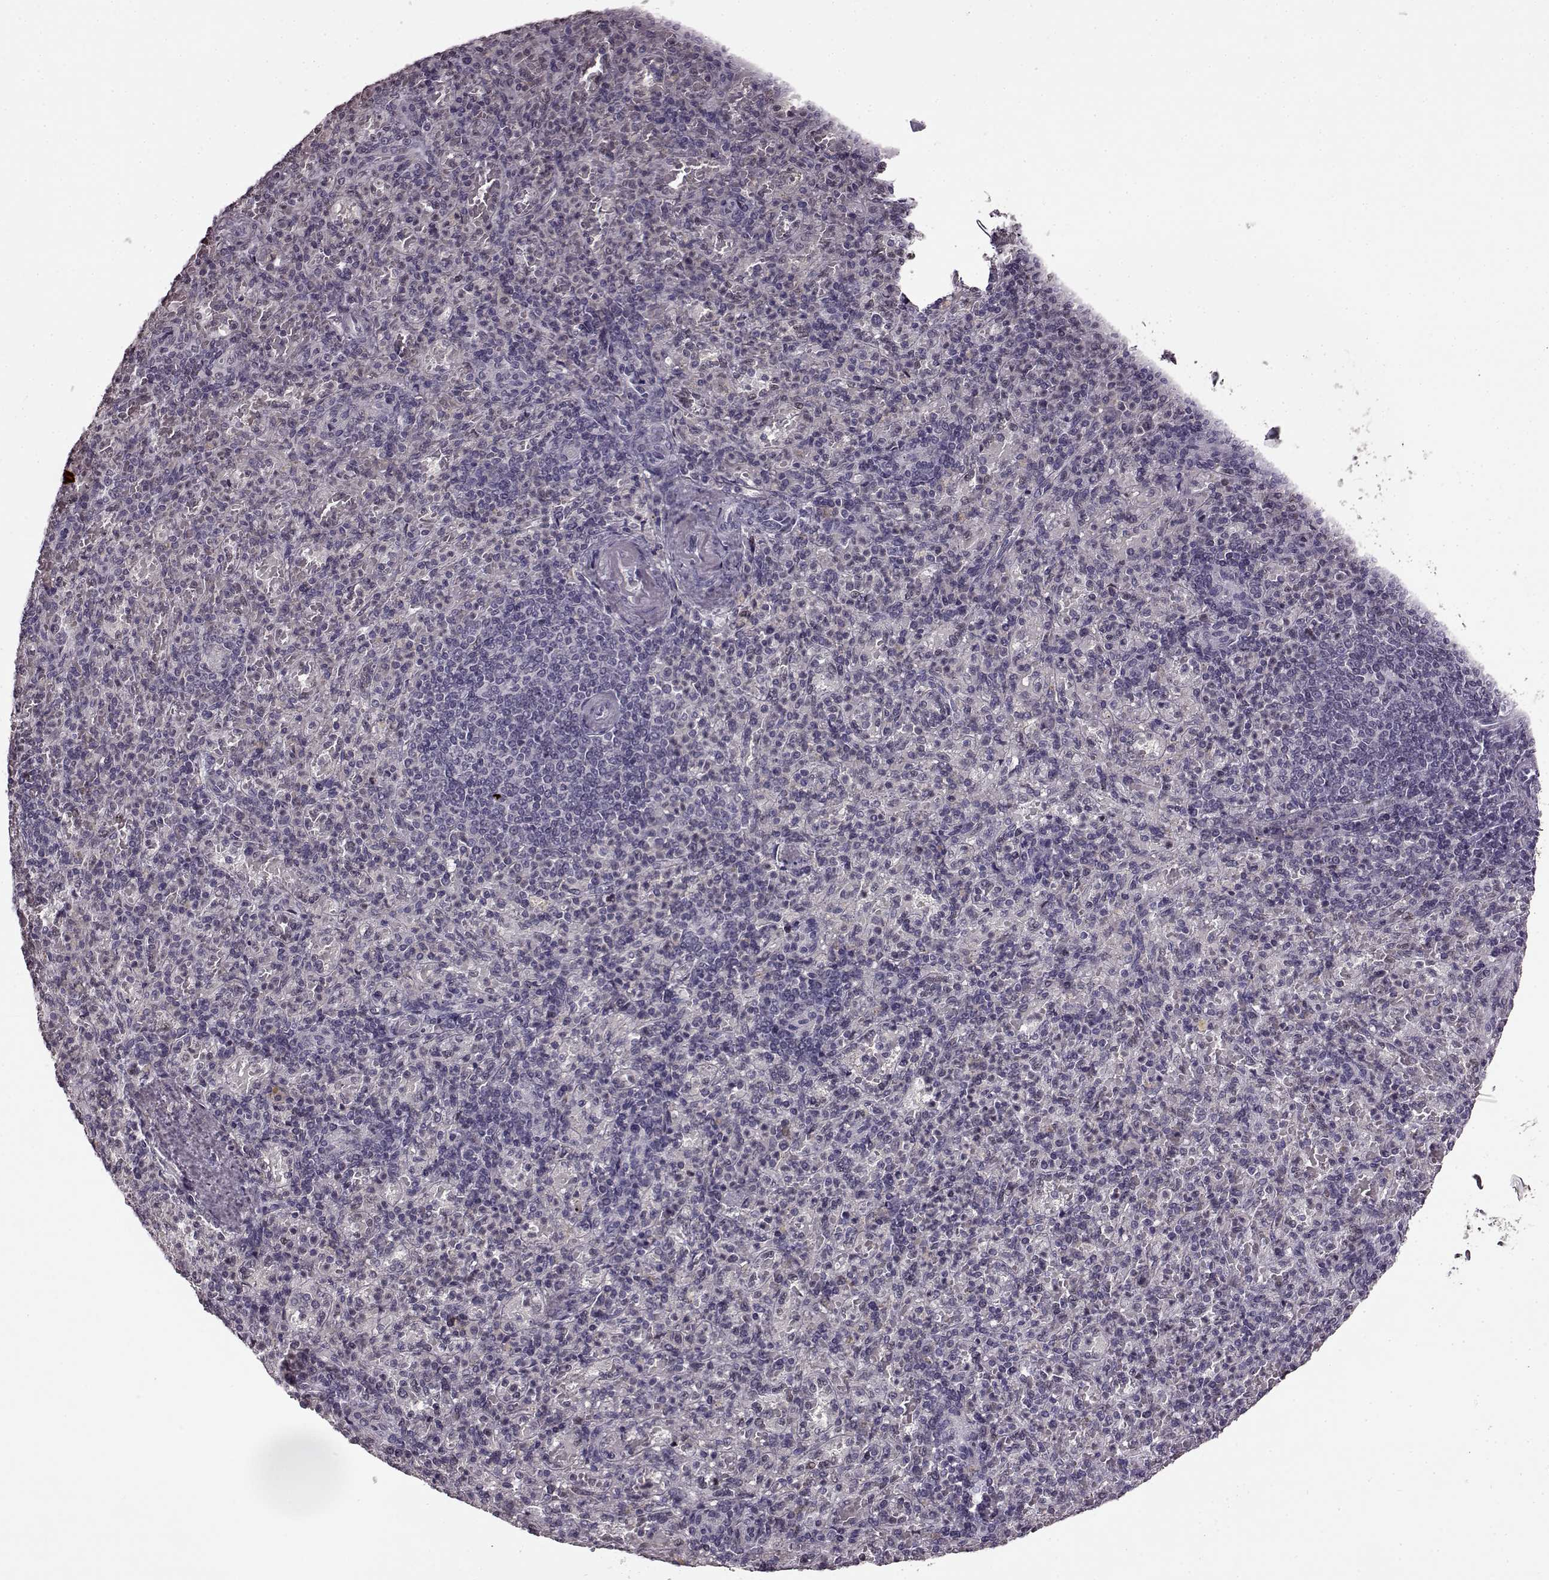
{"staining": {"intensity": "negative", "quantity": "none", "location": "none"}, "tissue": "spleen", "cell_type": "Cells in red pulp", "image_type": "normal", "snomed": [{"axis": "morphology", "description": "Normal tissue, NOS"}, {"axis": "topography", "description": "Spleen"}], "caption": "The photomicrograph shows no staining of cells in red pulp in unremarkable spleen.", "gene": "CNGA3", "patient": {"sex": "female", "age": 74}}